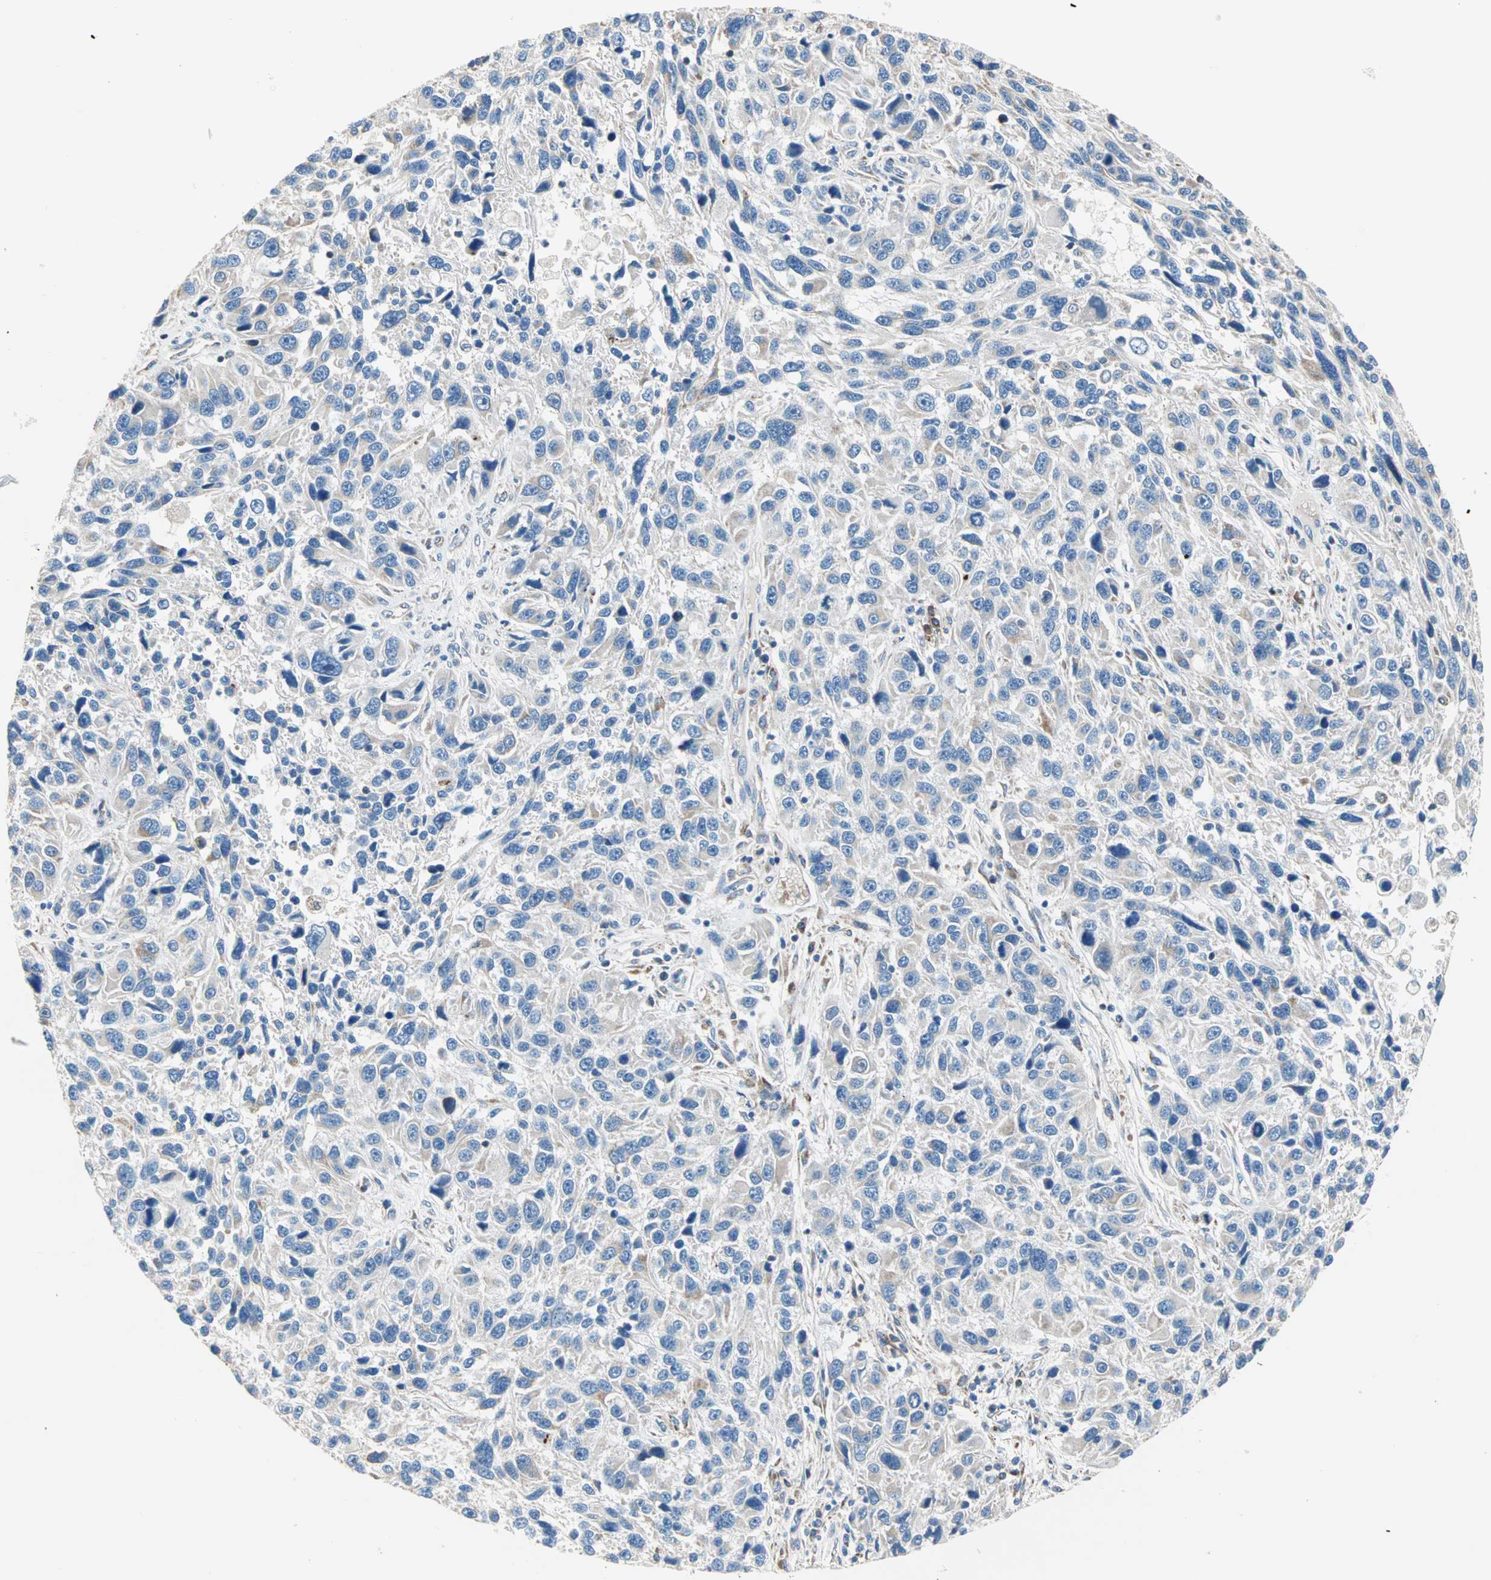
{"staining": {"intensity": "negative", "quantity": "none", "location": "none"}, "tissue": "melanoma", "cell_type": "Tumor cells", "image_type": "cancer", "snomed": [{"axis": "morphology", "description": "Malignant melanoma, NOS"}, {"axis": "topography", "description": "Skin"}], "caption": "DAB immunohistochemical staining of human malignant melanoma reveals no significant staining in tumor cells.", "gene": "TST", "patient": {"sex": "male", "age": 53}}